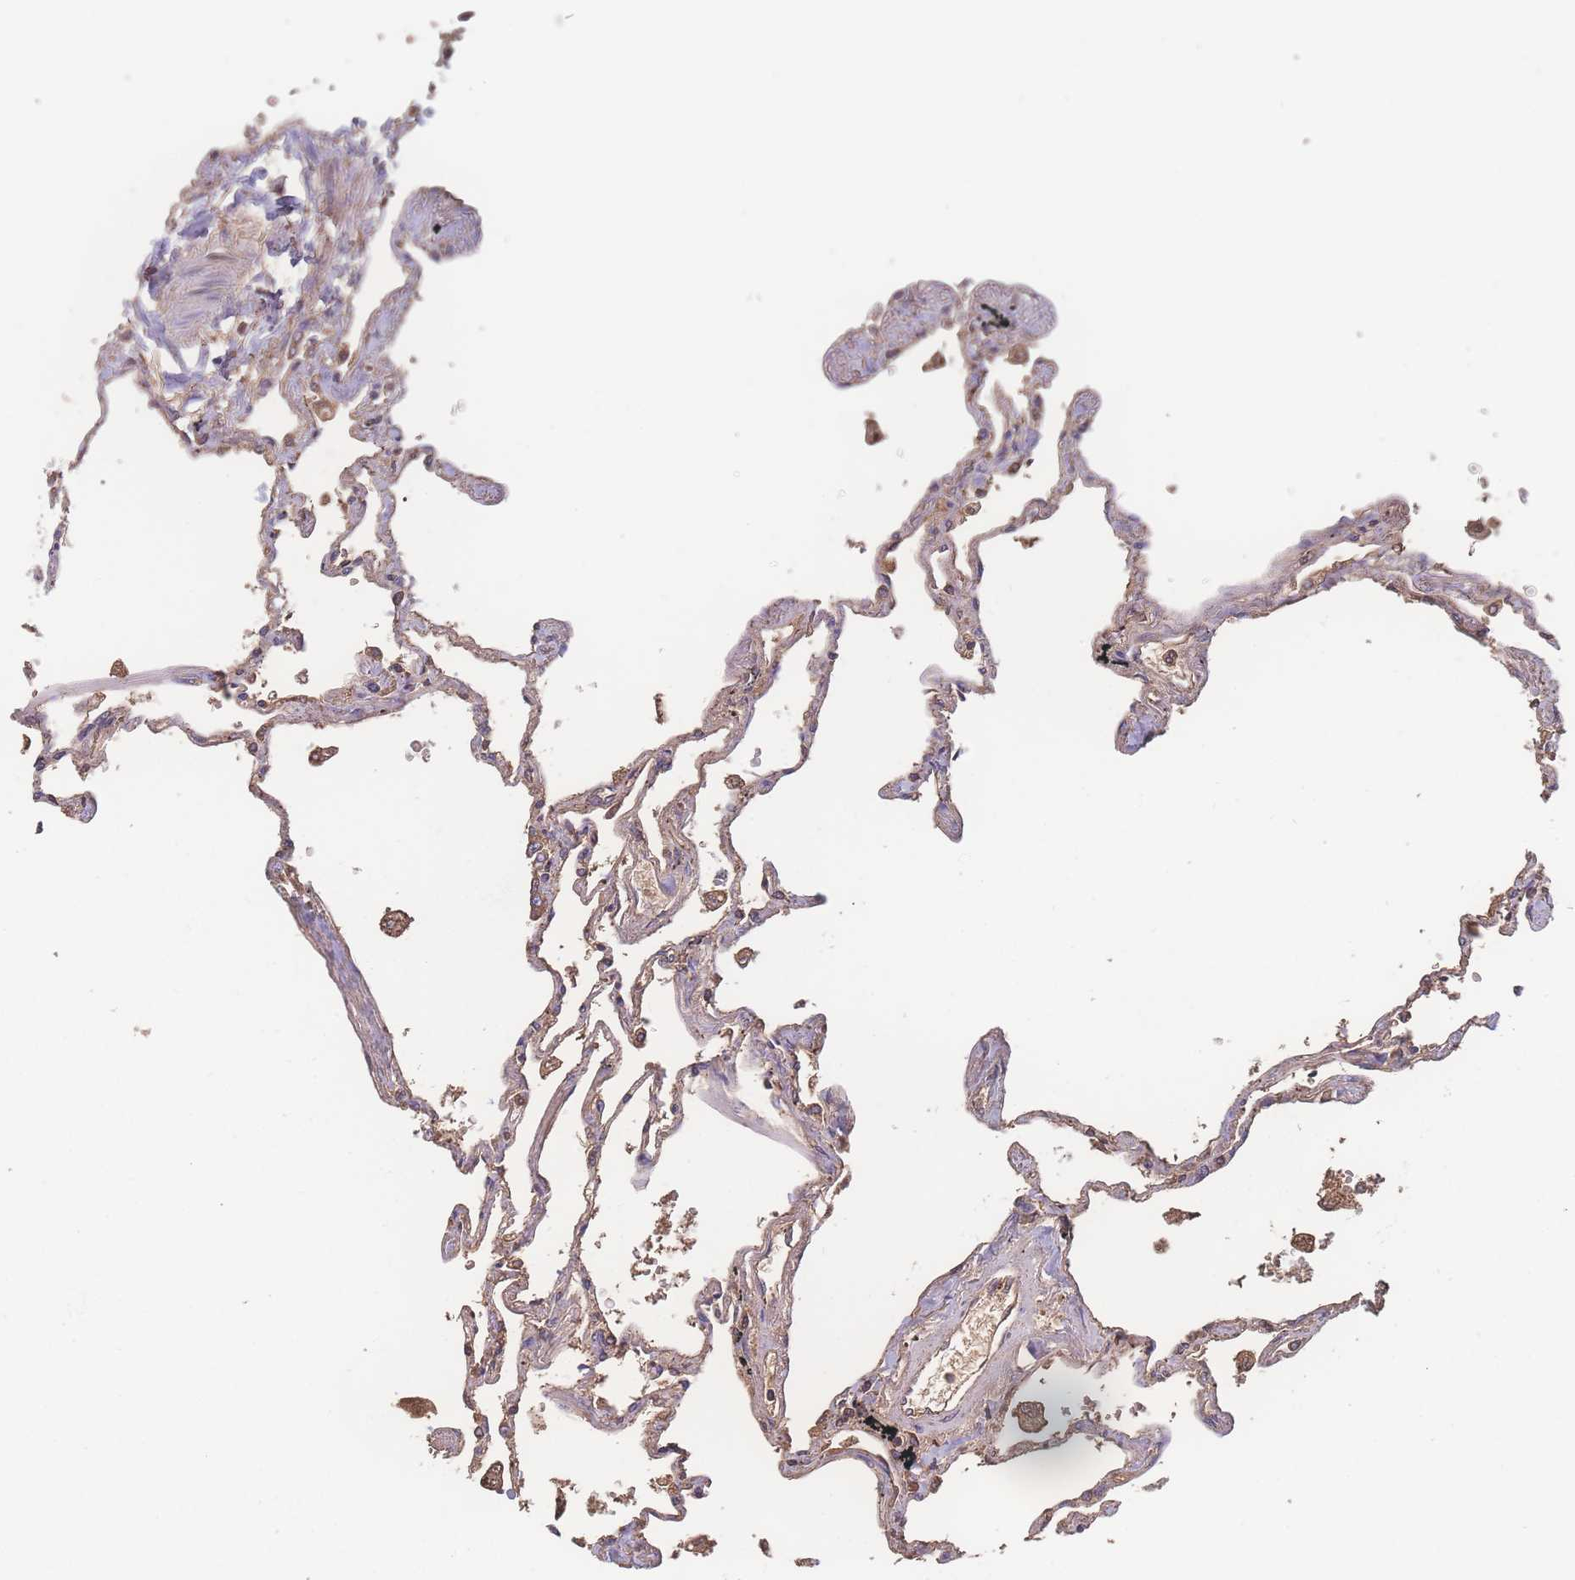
{"staining": {"intensity": "weak", "quantity": "25%-75%", "location": "cytoplasmic/membranous"}, "tissue": "lung", "cell_type": "Alveolar cells", "image_type": "normal", "snomed": [{"axis": "morphology", "description": "Normal tissue, NOS"}, {"axis": "topography", "description": "Lung"}], "caption": "An image of human lung stained for a protein reveals weak cytoplasmic/membranous brown staining in alveolar cells.", "gene": "ATXN10", "patient": {"sex": "female", "age": 67}}